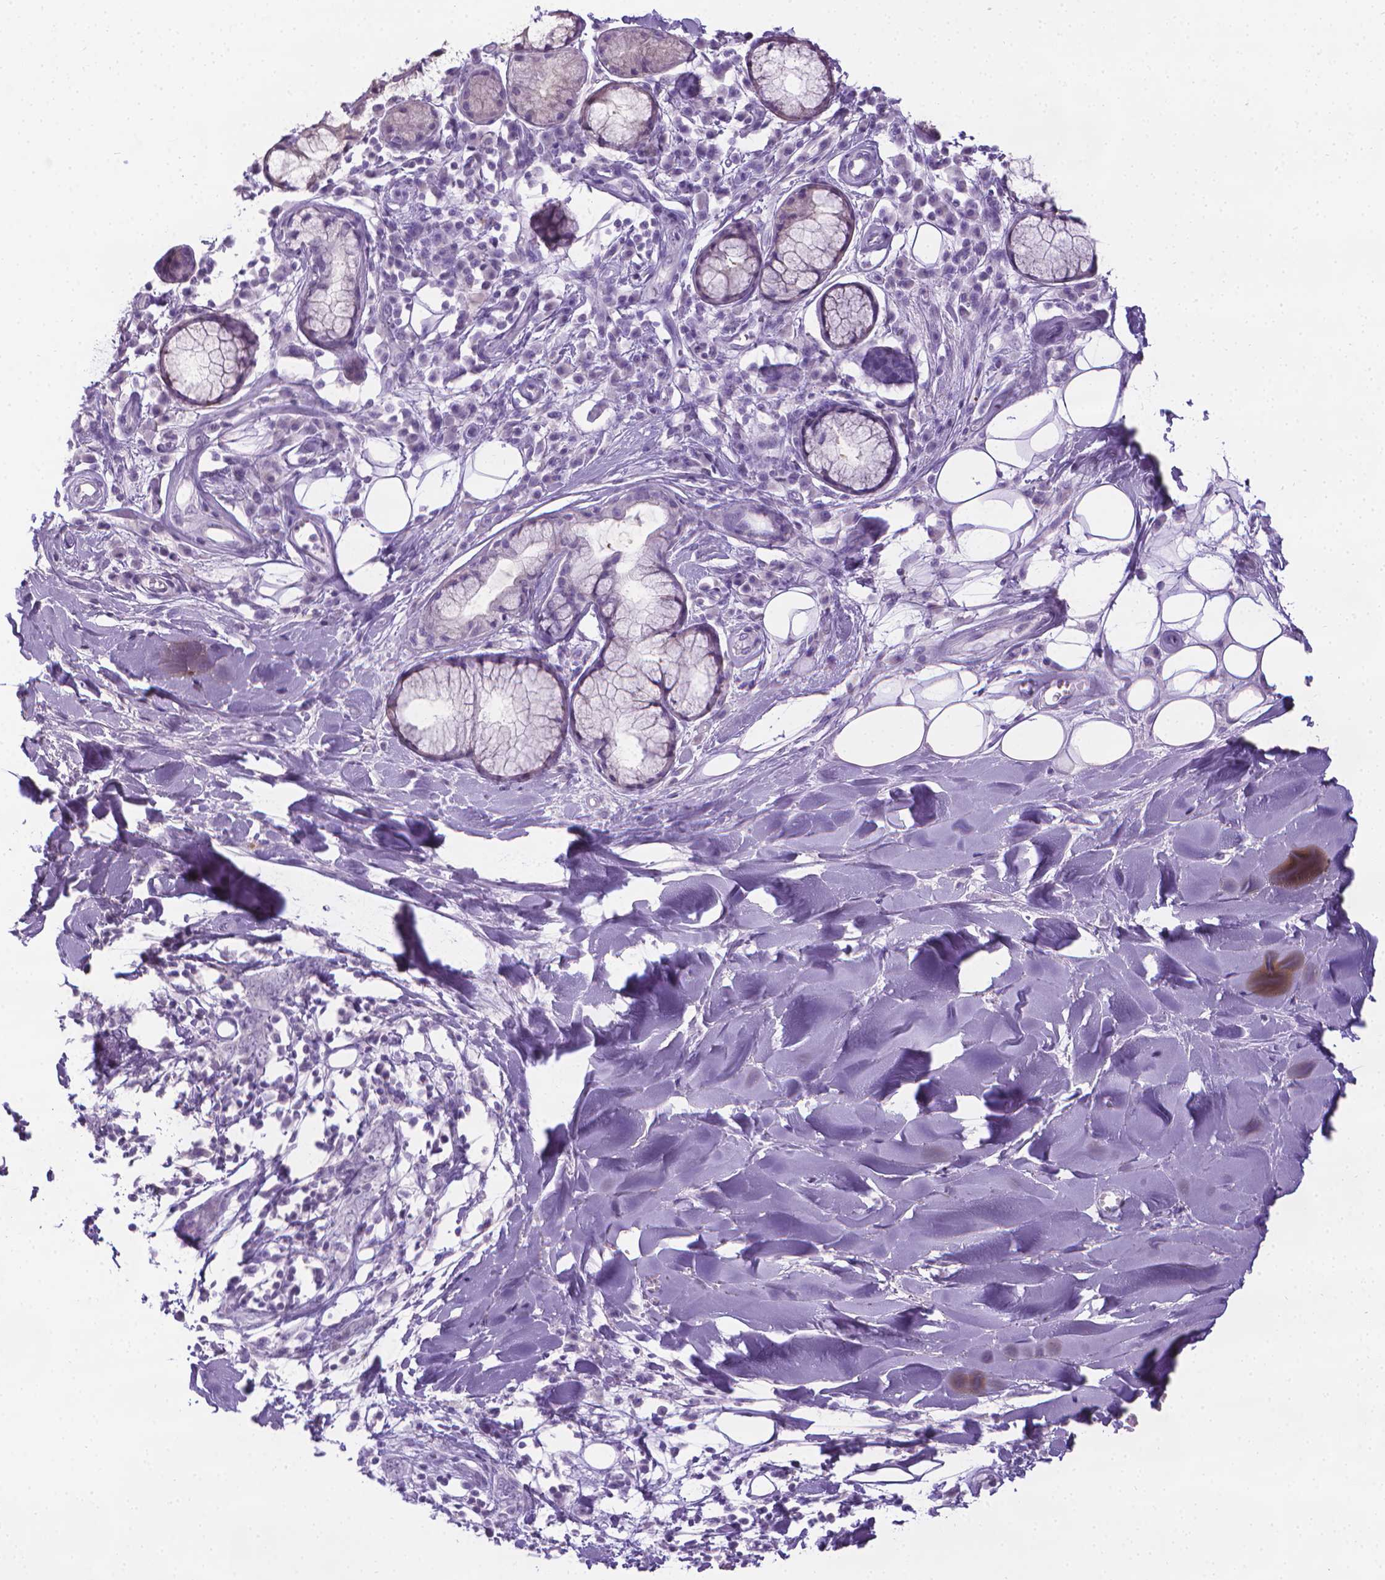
{"staining": {"intensity": "negative", "quantity": "none", "location": "none"}, "tissue": "adipose tissue", "cell_type": "Adipocytes", "image_type": "normal", "snomed": [{"axis": "morphology", "description": "Normal tissue, NOS"}, {"axis": "morphology", "description": "Squamous cell carcinoma, NOS"}, {"axis": "topography", "description": "Cartilage tissue"}, {"axis": "topography", "description": "Bronchus"}, {"axis": "topography", "description": "Lung"}], "caption": "Adipocytes show no significant protein staining in unremarkable adipose tissue.", "gene": "SPAG6", "patient": {"sex": "male", "age": 66}}